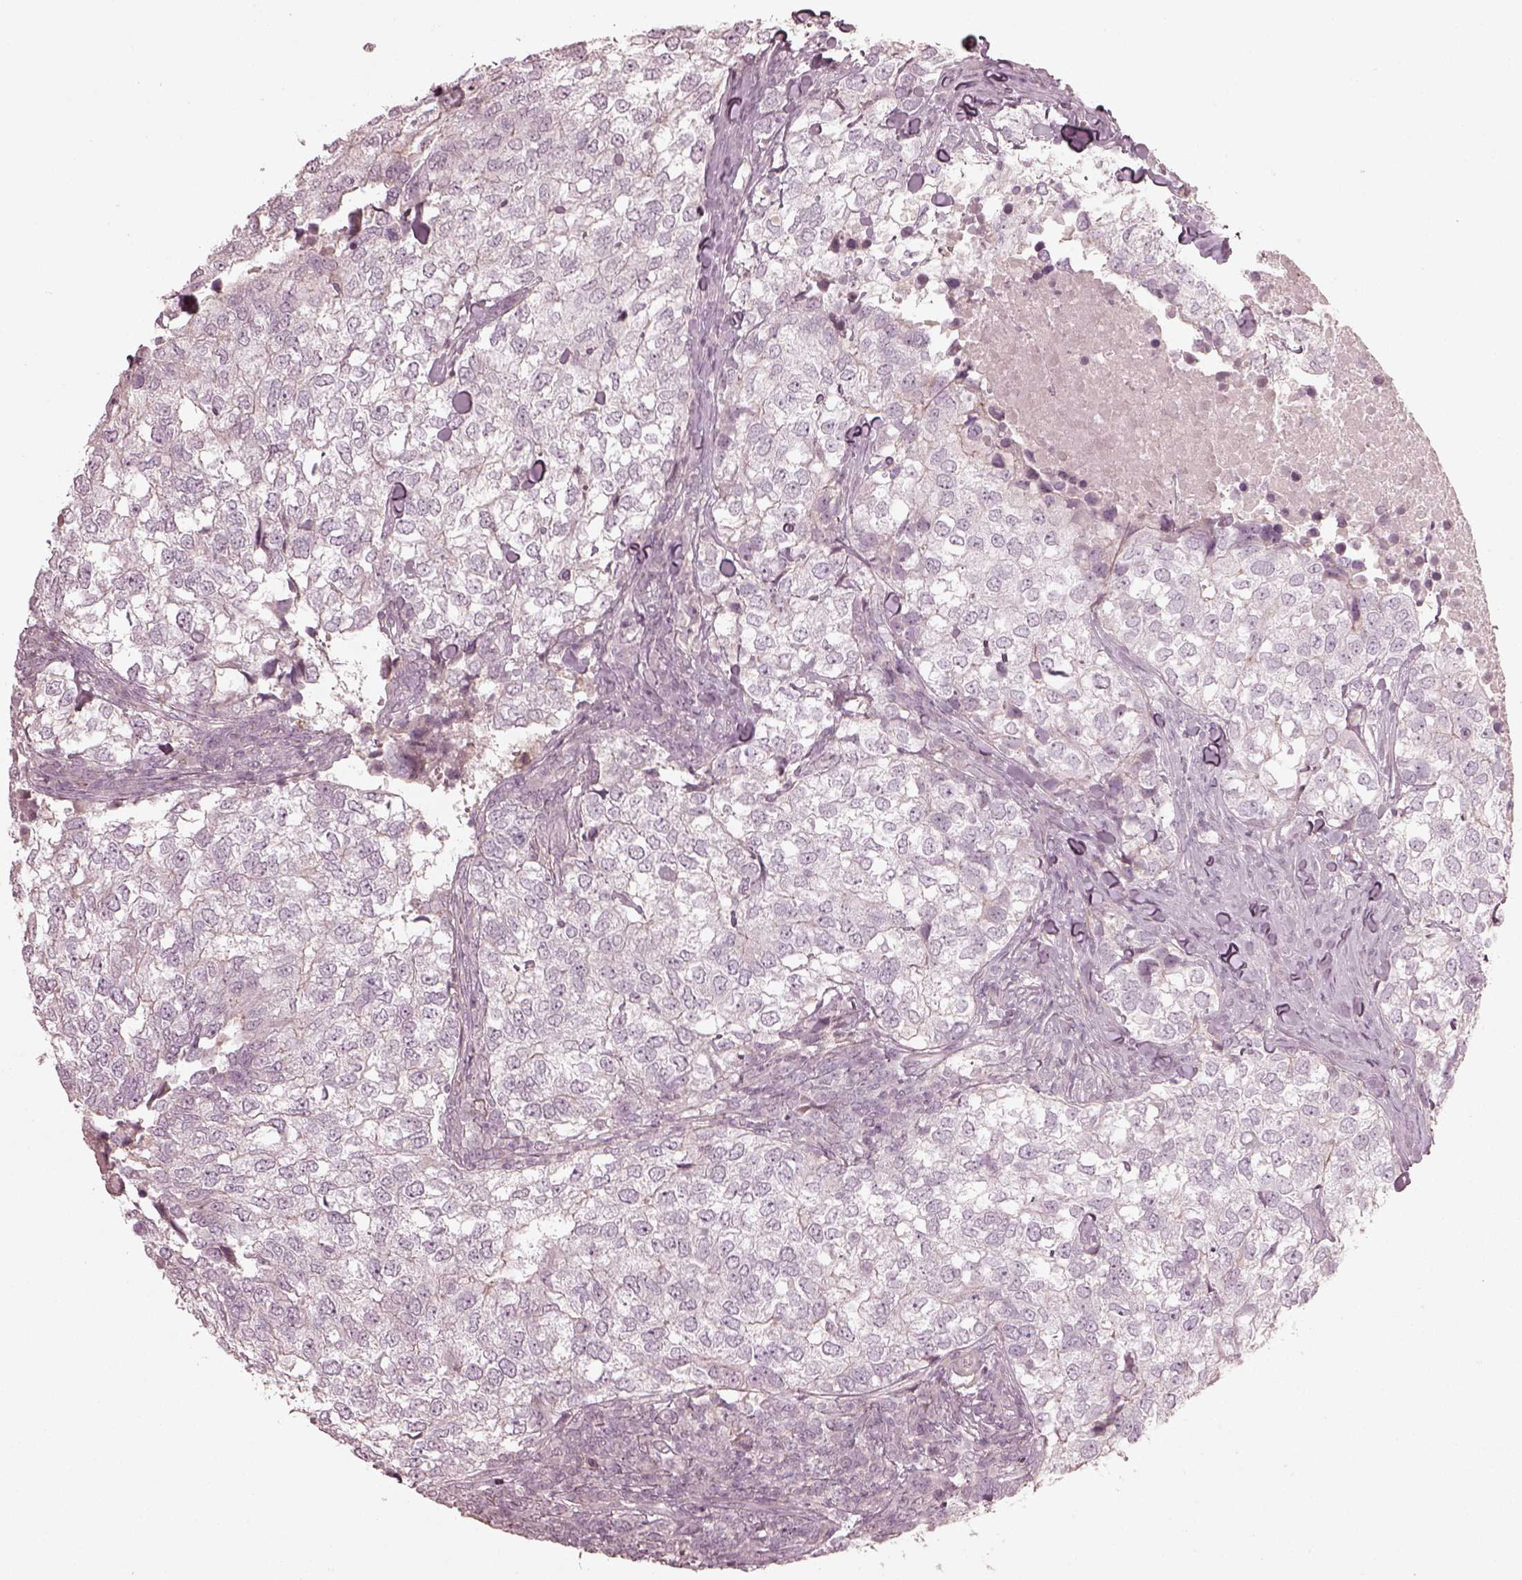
{"staining": {"intensity": "negative", "quantity": "none", "location": "none"}, "tissue": "breast cancer", "cell_type": "Tumor cells", "image_type": "cancer", "snomed": [{"axis": "morphology", "description": "Duct carcinoma"}, {"axis": "topography", "description": "Breast"}], "caption": "Protein analysis of breast cancer (infiltrating ductal carcinoma) displays no significant staining in tumor cells.", "gene": "PRLHR", "patient": {"sex": "female", "age": 30}}